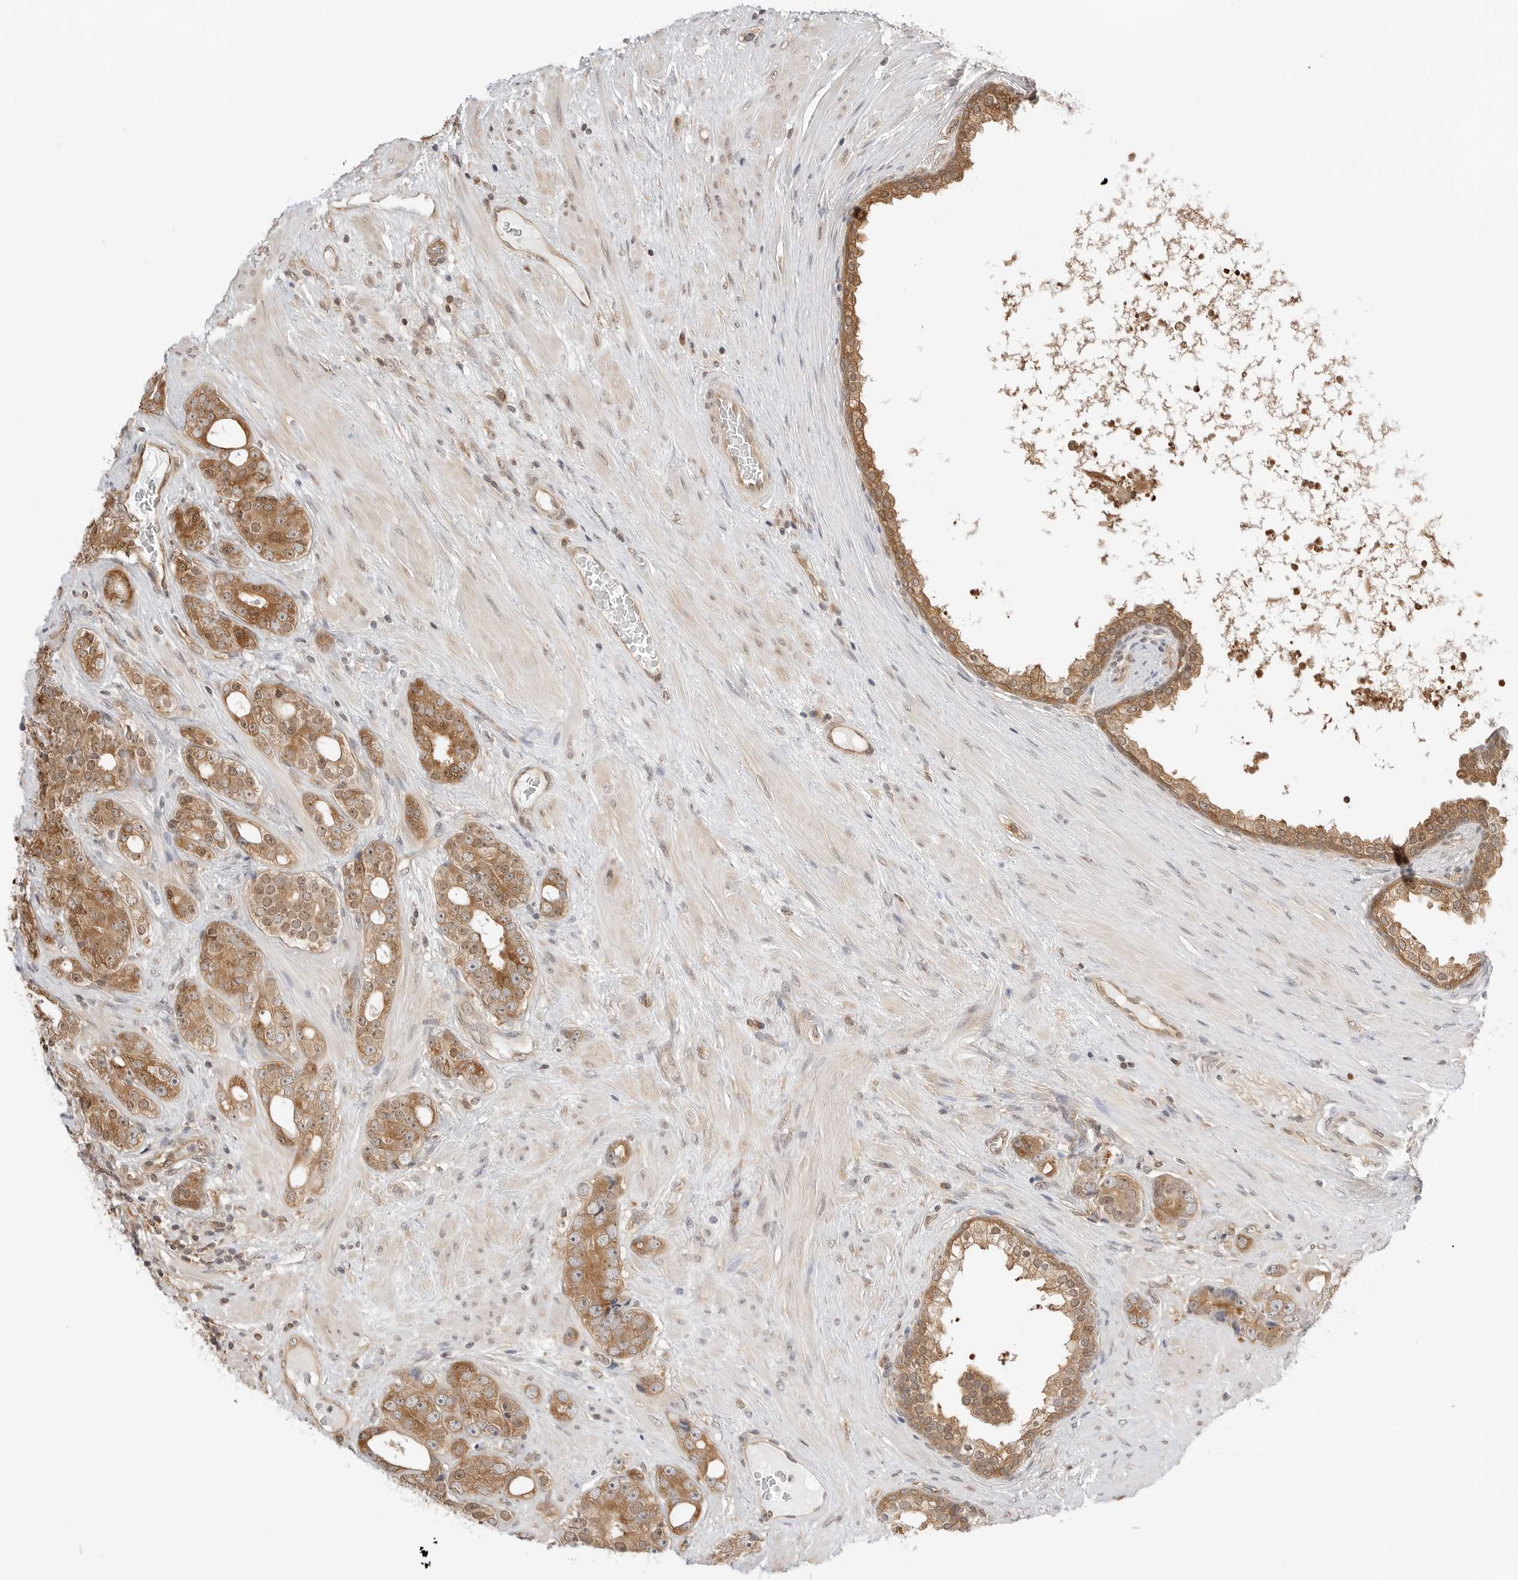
{"staining": {"intensity": "moderate", "quantity": ">75%", "location": "cytoplasmic/membranous,nuclear"}, "tissue": "prostate cancer", "cell_type": "Tumor cells", "image_type": "cancer", "snomed": [{"axis": "morphology", "description": "Adenocarcinoma, High grade"}, {"axis": "topography", "description": "Prostate"}], "caption": "Protein expression analysis of human prostate cancer reveals moderate cytoplasmic/membranous and nuclear staining in approximately >75% of tumor cells. Immunohistochemistry stains the protein of interest in brown and the nuclei are stained blue.", "gene": "NUDC", "patient": {"sex": "male", "age": 56}}